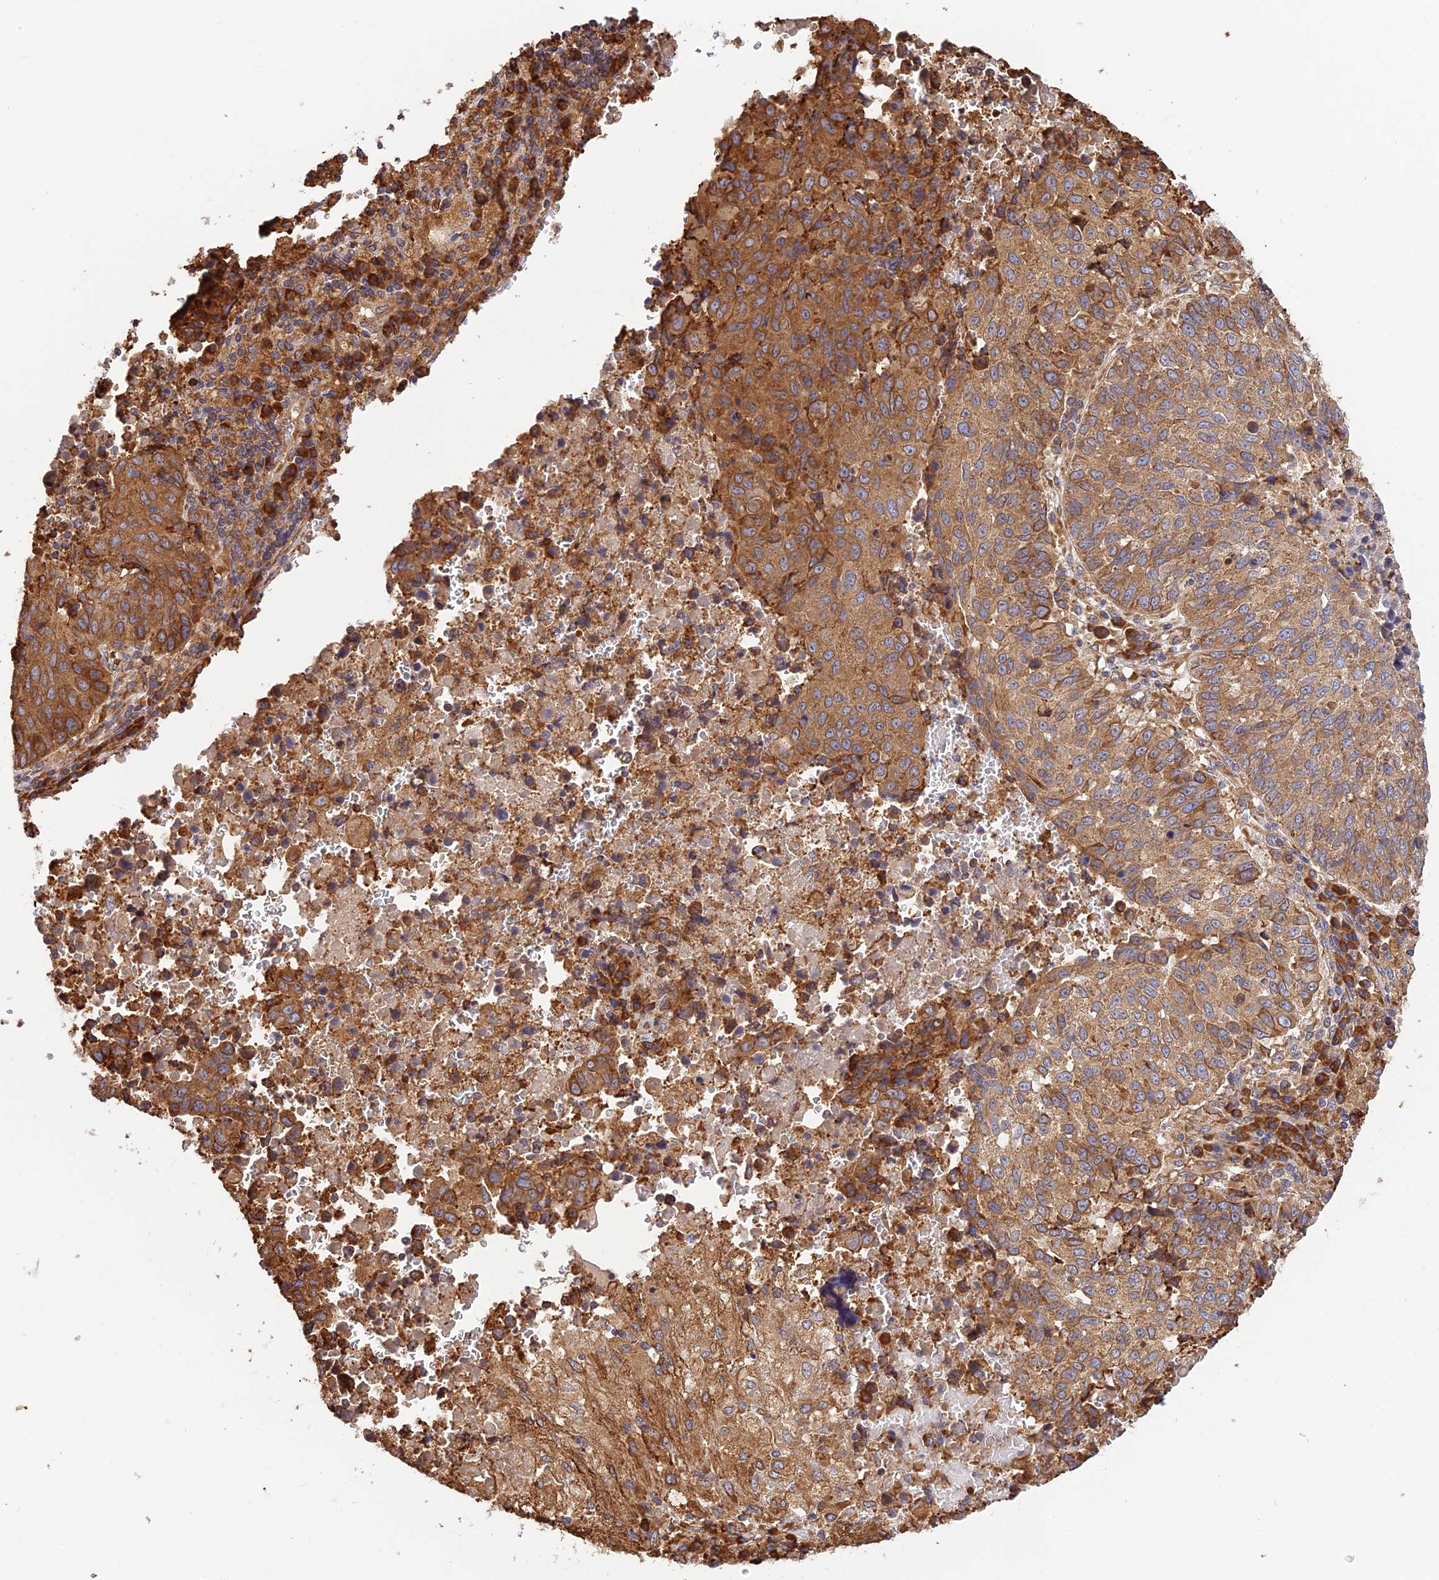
{"staining": {"intensity": "strong", "quantity": ">75%", "location": "cytoplasmic/membranous"}, "tissue": "lung cancer", "cell_type": "Tumor cells", "image_type": "cancer", "snomed": [{"axis": "morphology", "description": "Squamous cell carcinoma, NOS"}, {"axis": "topography", "description": "Lung"}], "caption": "The image shows staining of lung cancer (squamous cell carcinoma), revealing strong cytoplasmic/membranous protein expression (brown color) within tumor cells.", "gene": "RPL5", "patient": {"sex": "male", "age": 73}}